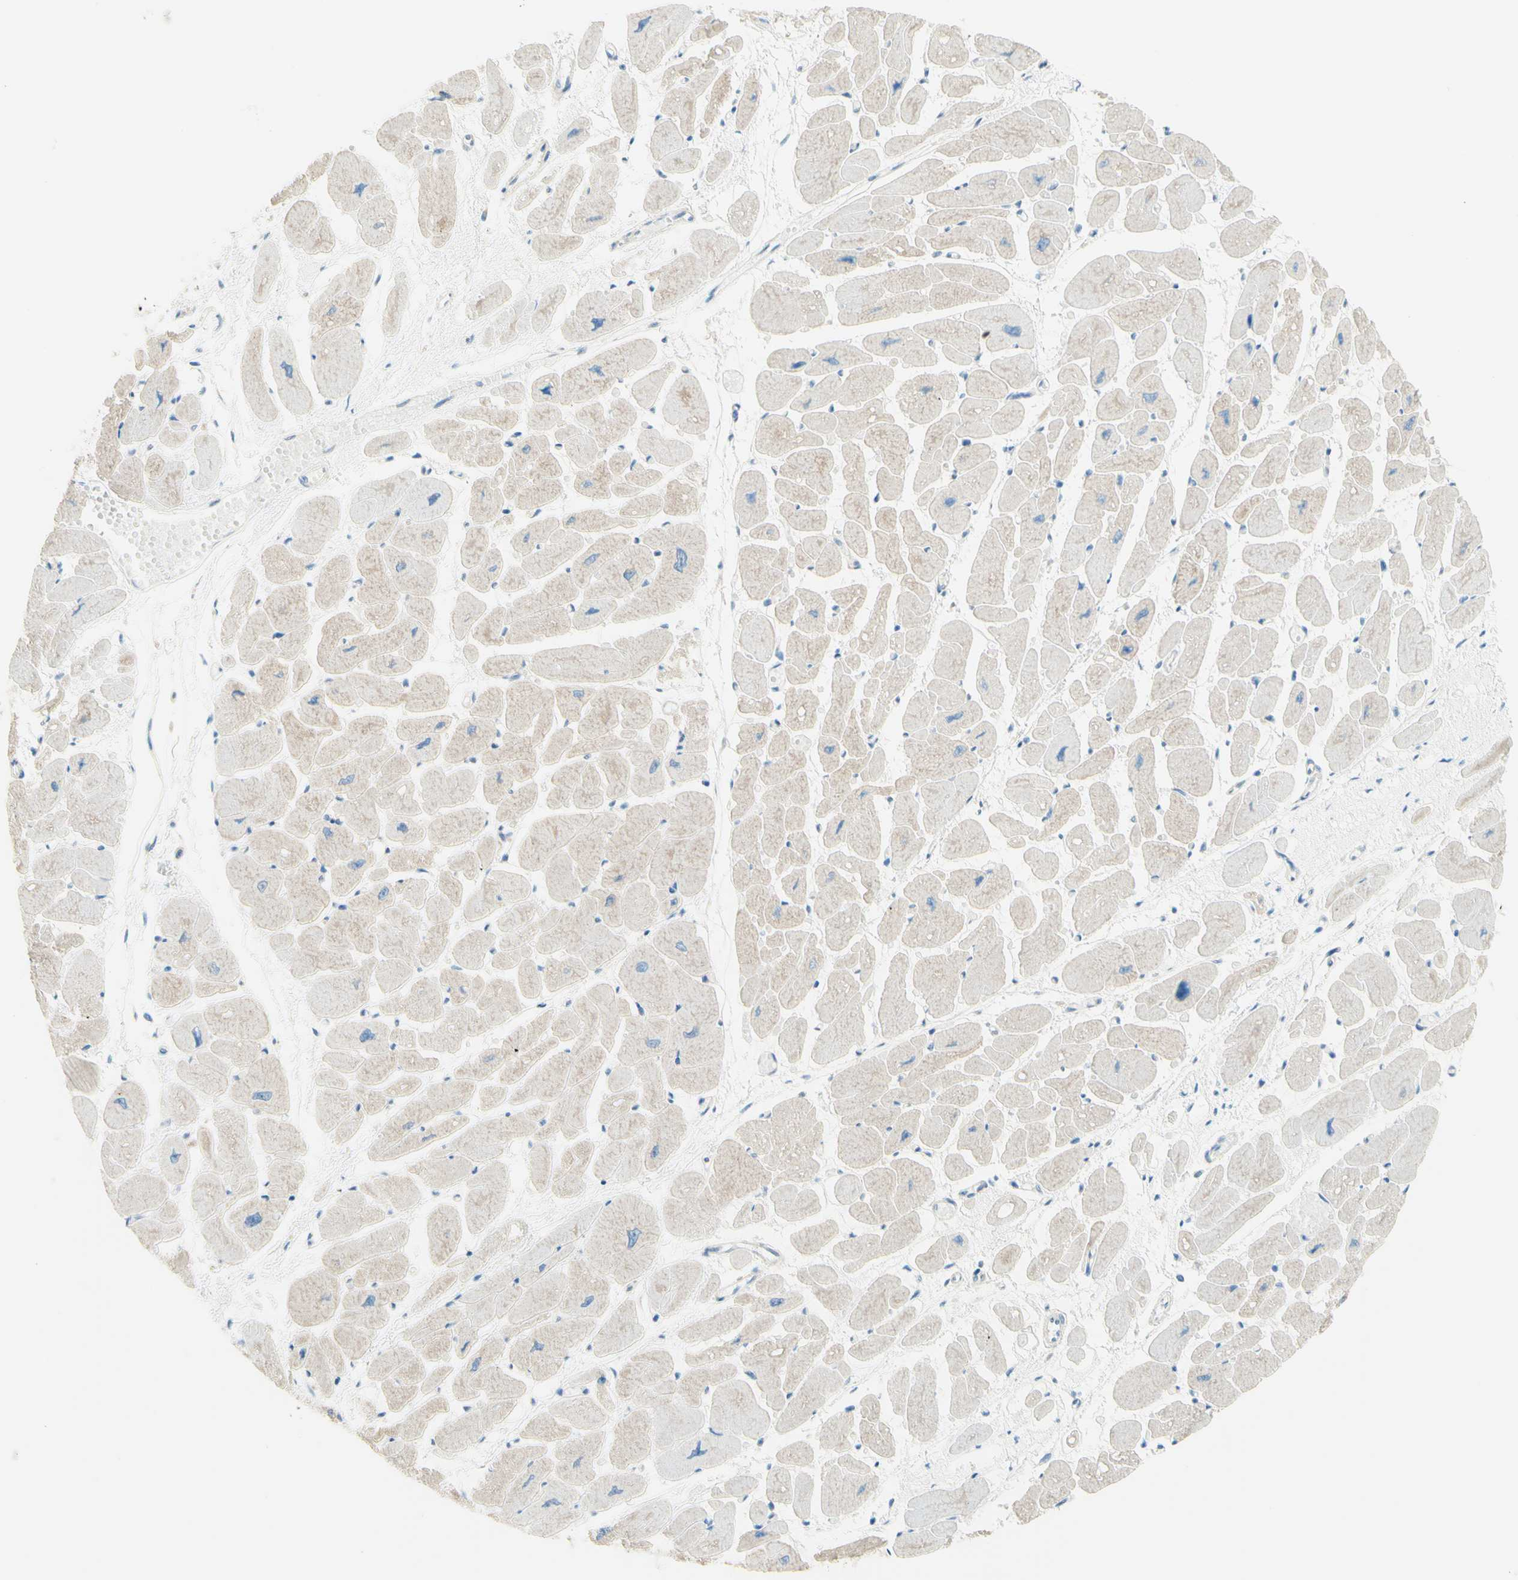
{"staining": {"intensity": "weak", "quantity": "25%-75%", "location": "cytoplasmic/membranous"}, "tissue": "heart muscle", "cell_type": "Cardiomyocytes", "image_type": "normal", "snomed": [{"axis": "morphology", "description": "Normal tissue, NOS"}, {"axis": "topography", "description": "Heart"}], "caption": "Cardiomyocytes show low levels of weak cytoplasmic/membranous positivity in approximately 25%-75% of cells in unremarkable human heart muscle.", "gene": "JPH1", "patient": {"sex": "female", "age": 54}}